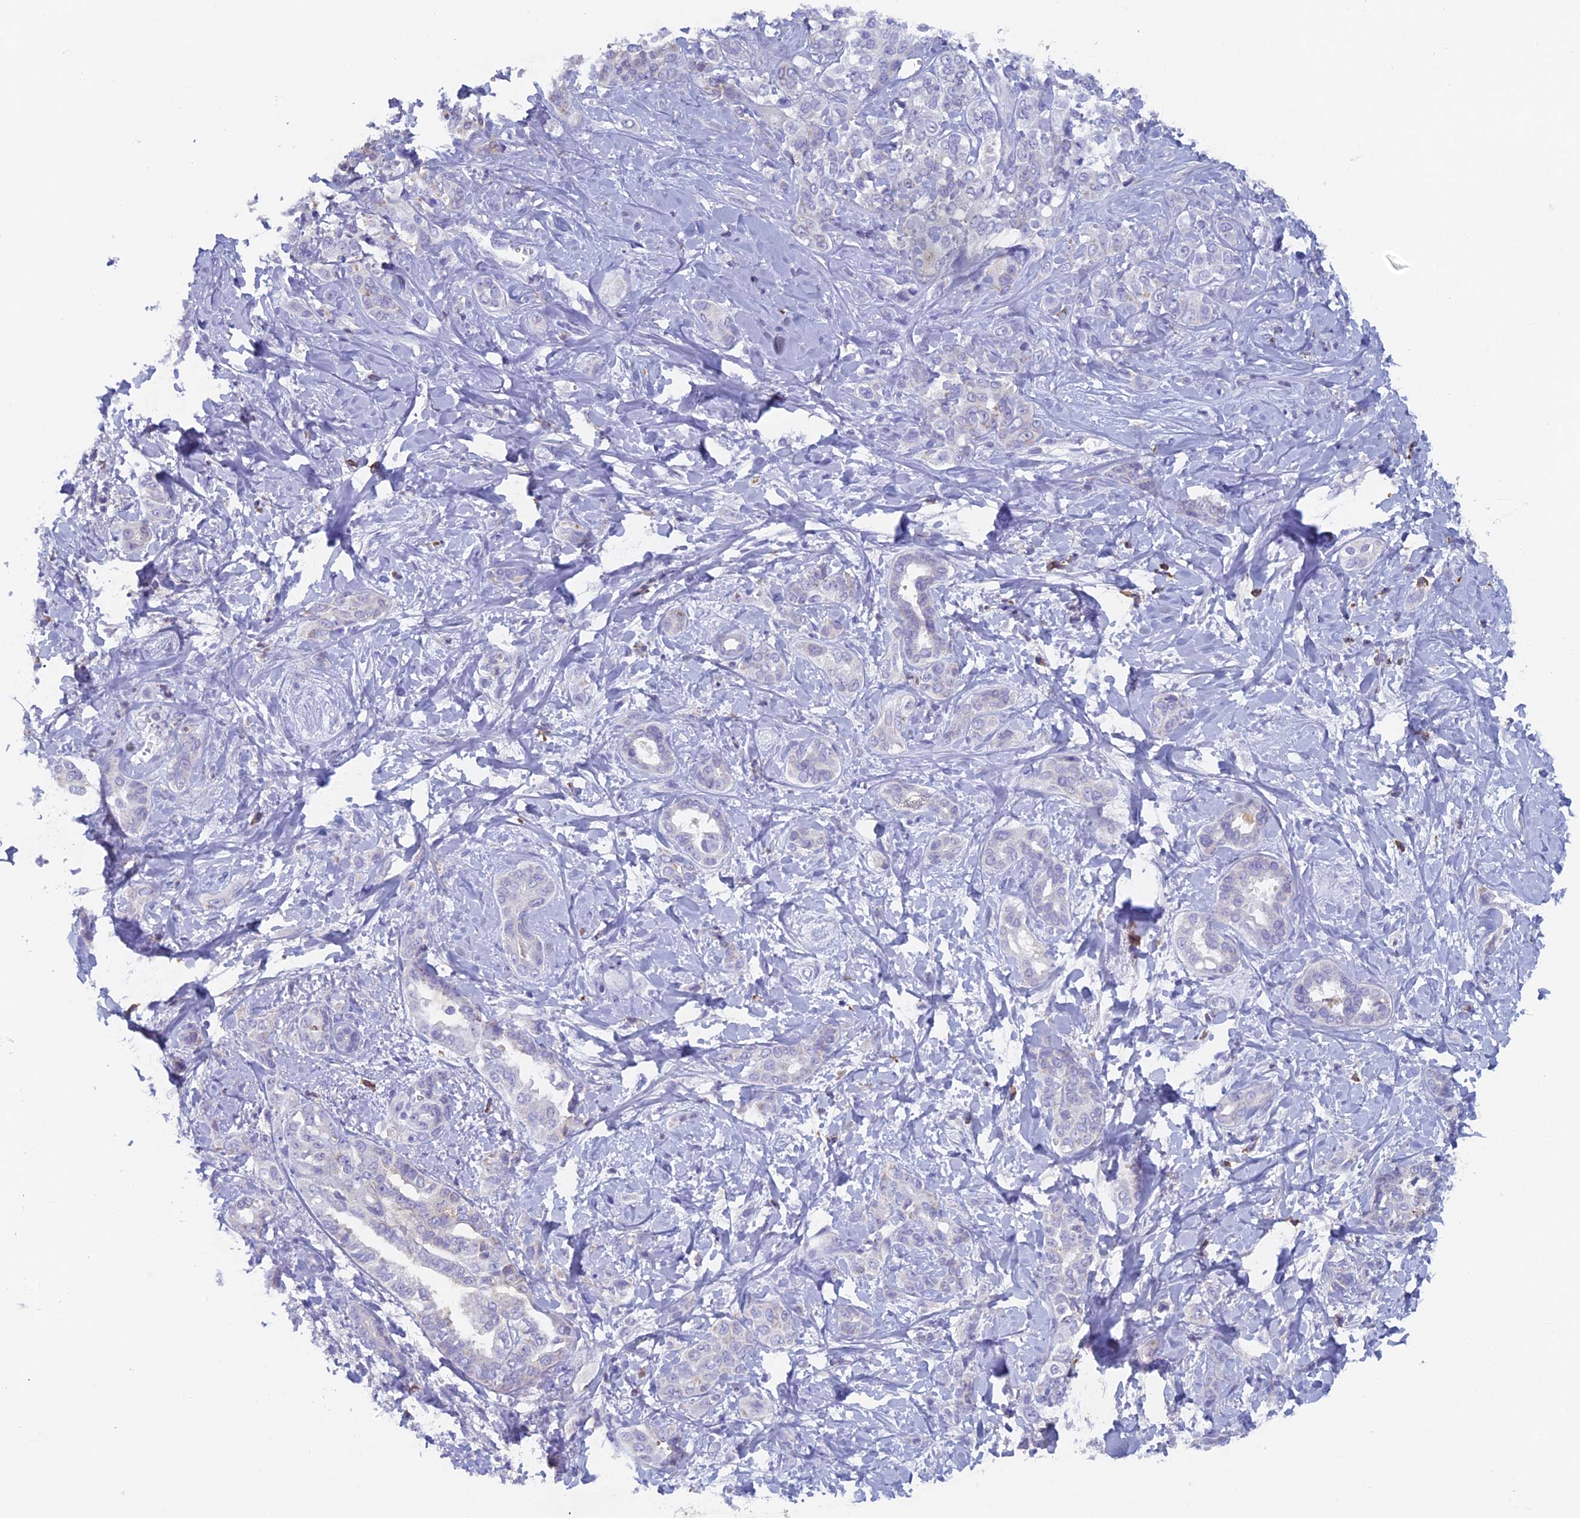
{"staining": {"intensity": "negative", "quantity": "none", "location": "none"}, "tissue": "liver cancer", "cell_type": "Tumor cells", "image_type": "cancer", "snomed": [{"axis": "morphology", "description": "Cholangiocarcinoma"}, {"axis": "topography", "description": "Liver"}], "caption": "An immunohistochemistry image of liver cancer is shown. There is no staining in tumor cells of liver cancer.", "gene": "ABI3BP", "patient": {"sex": "female", "age": 77}}